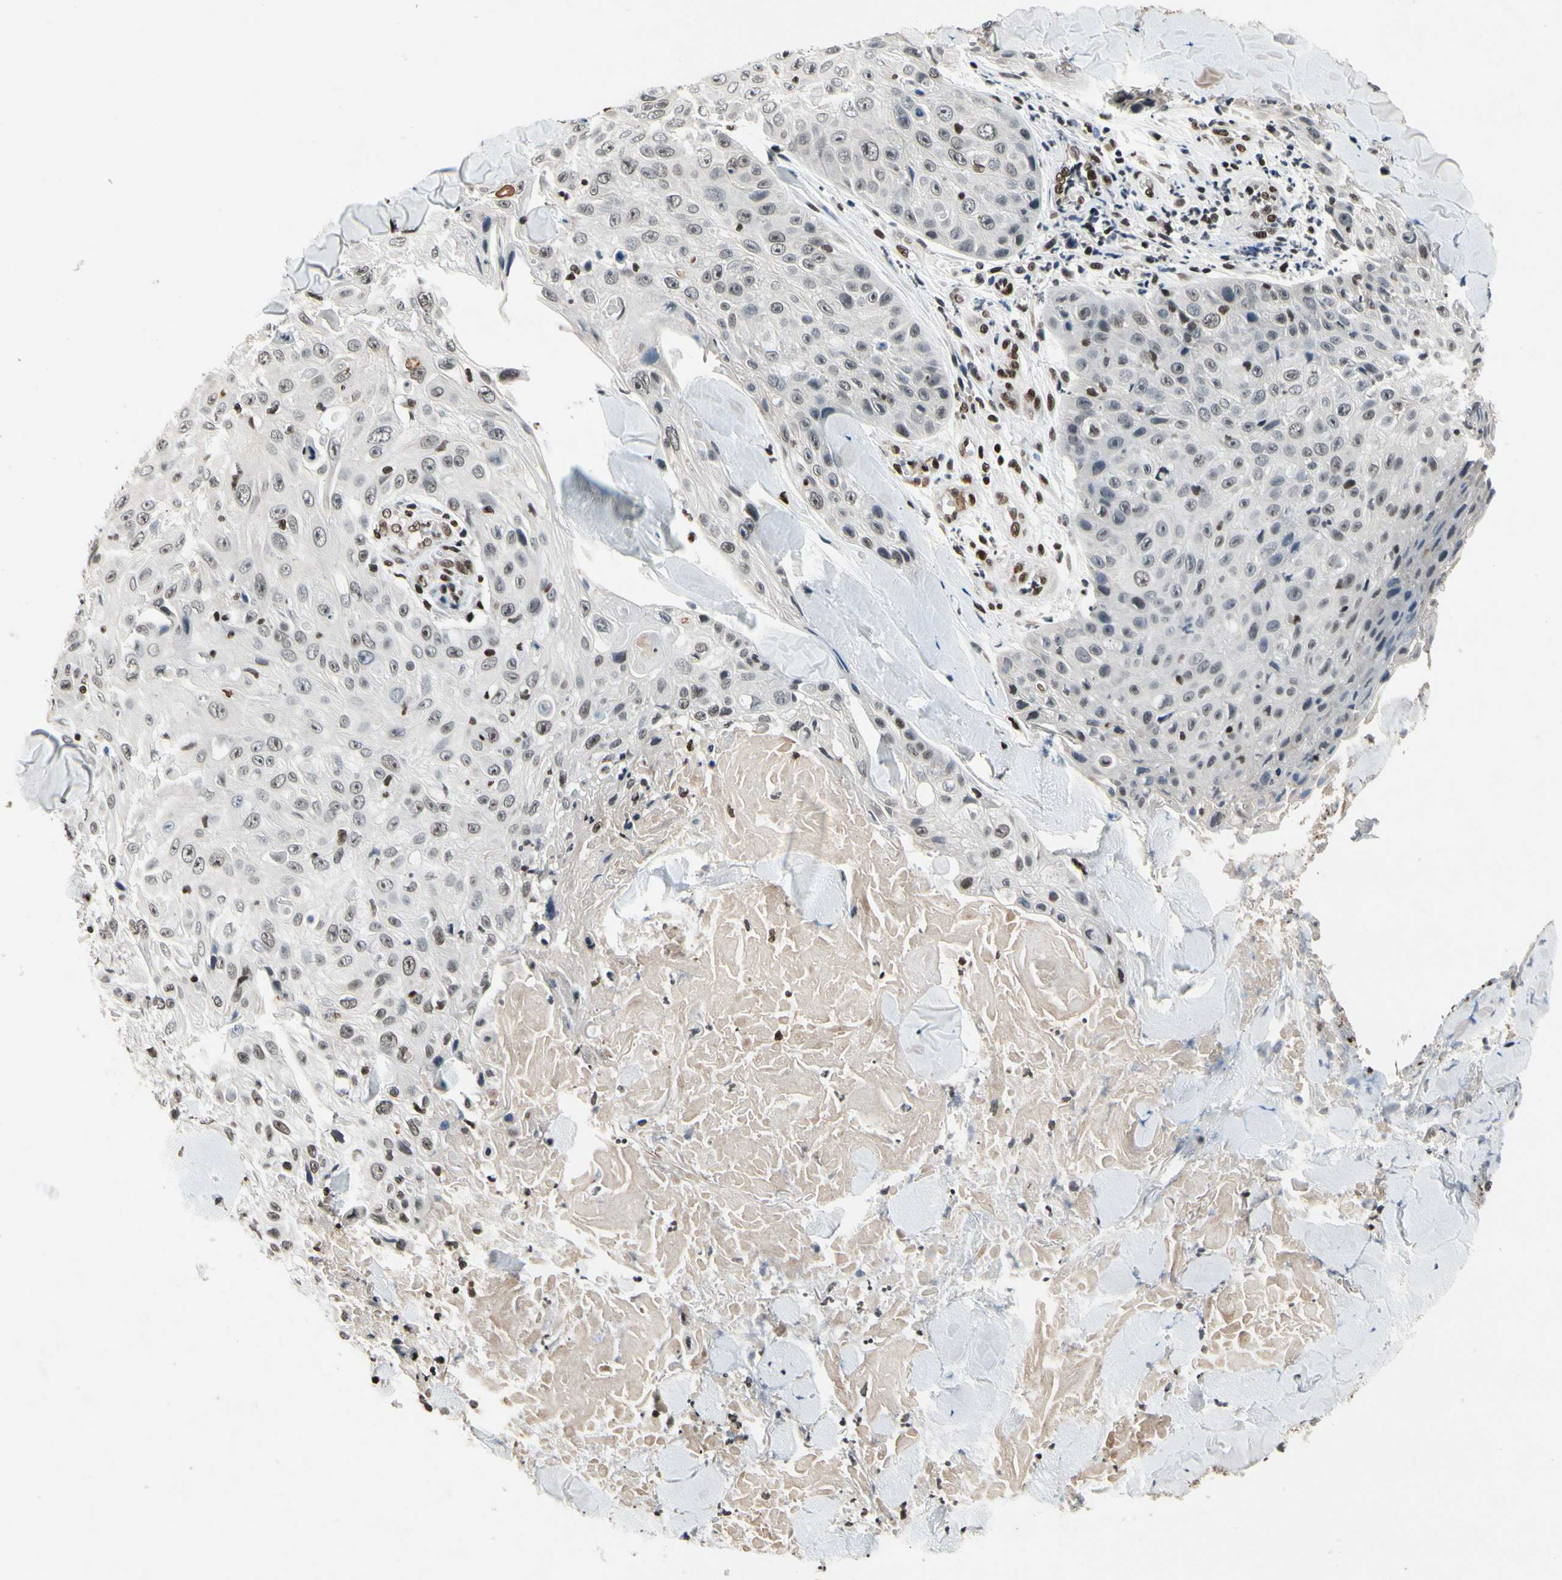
{"staining": {"intensity": "moderate", "quantity": "25%-75%", "location": "nuclear"}, "tissue": "skin cancer", "cell_type": "Tumor cells", "image_type": "cancer", "snomed": [{"axis": "morphology", "description": "Squamous cell carcinoma, NOS"}, {"axis": "topography", "description": "Skin"}], "caption": "Immunohistochemistry (IHC) histopathology image of human squamous cell carcinoma (skin) stained for a protein (brown), which reveals medium levels of moderate nuclear staining in about 25%-75% of tumor cells.", "gene": "RECQL", "patient": {"sex": "male", "age": 86}}